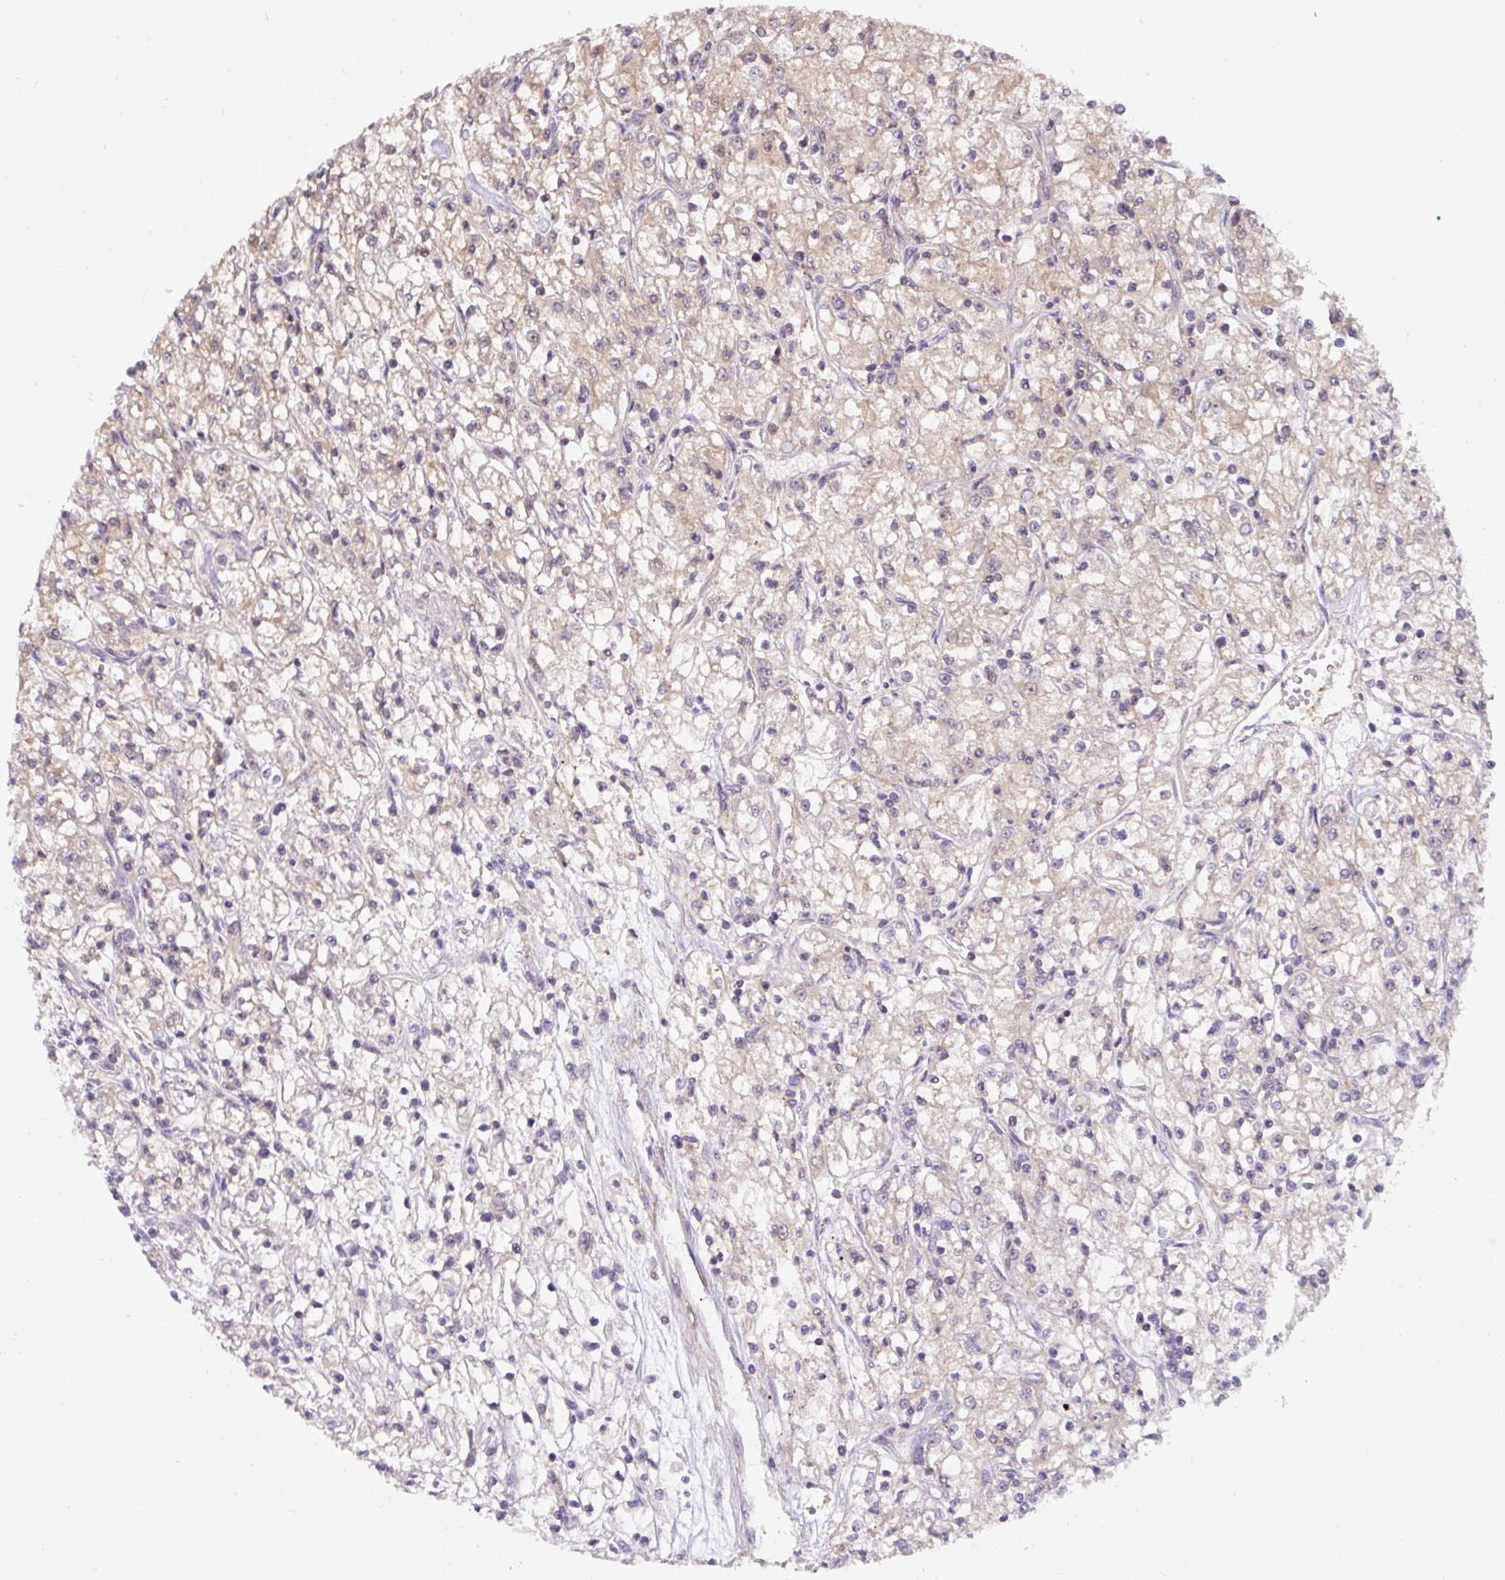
{"staining": {"intensity": "negative", "quantity": "none", "location": "none"}, "tissue": "renal cancer", "cell_type": "Tumor cells", "image_type": "cancer", "snomed": [{"axis": "morphology", "description": "Adenocarcinoma, NOS"}, {"axis": "topography", "description": "Kidney"}], "caption": "A micrograph of human adenocarcinoma (renal) is negative for staining in tumor cells. (DAB (3,3'-diaminobenzidine) IHC visualized using brightfield microscopy, high magnification).", "gene": "ST13", "patient": {"sex": "female", "age": 59}}